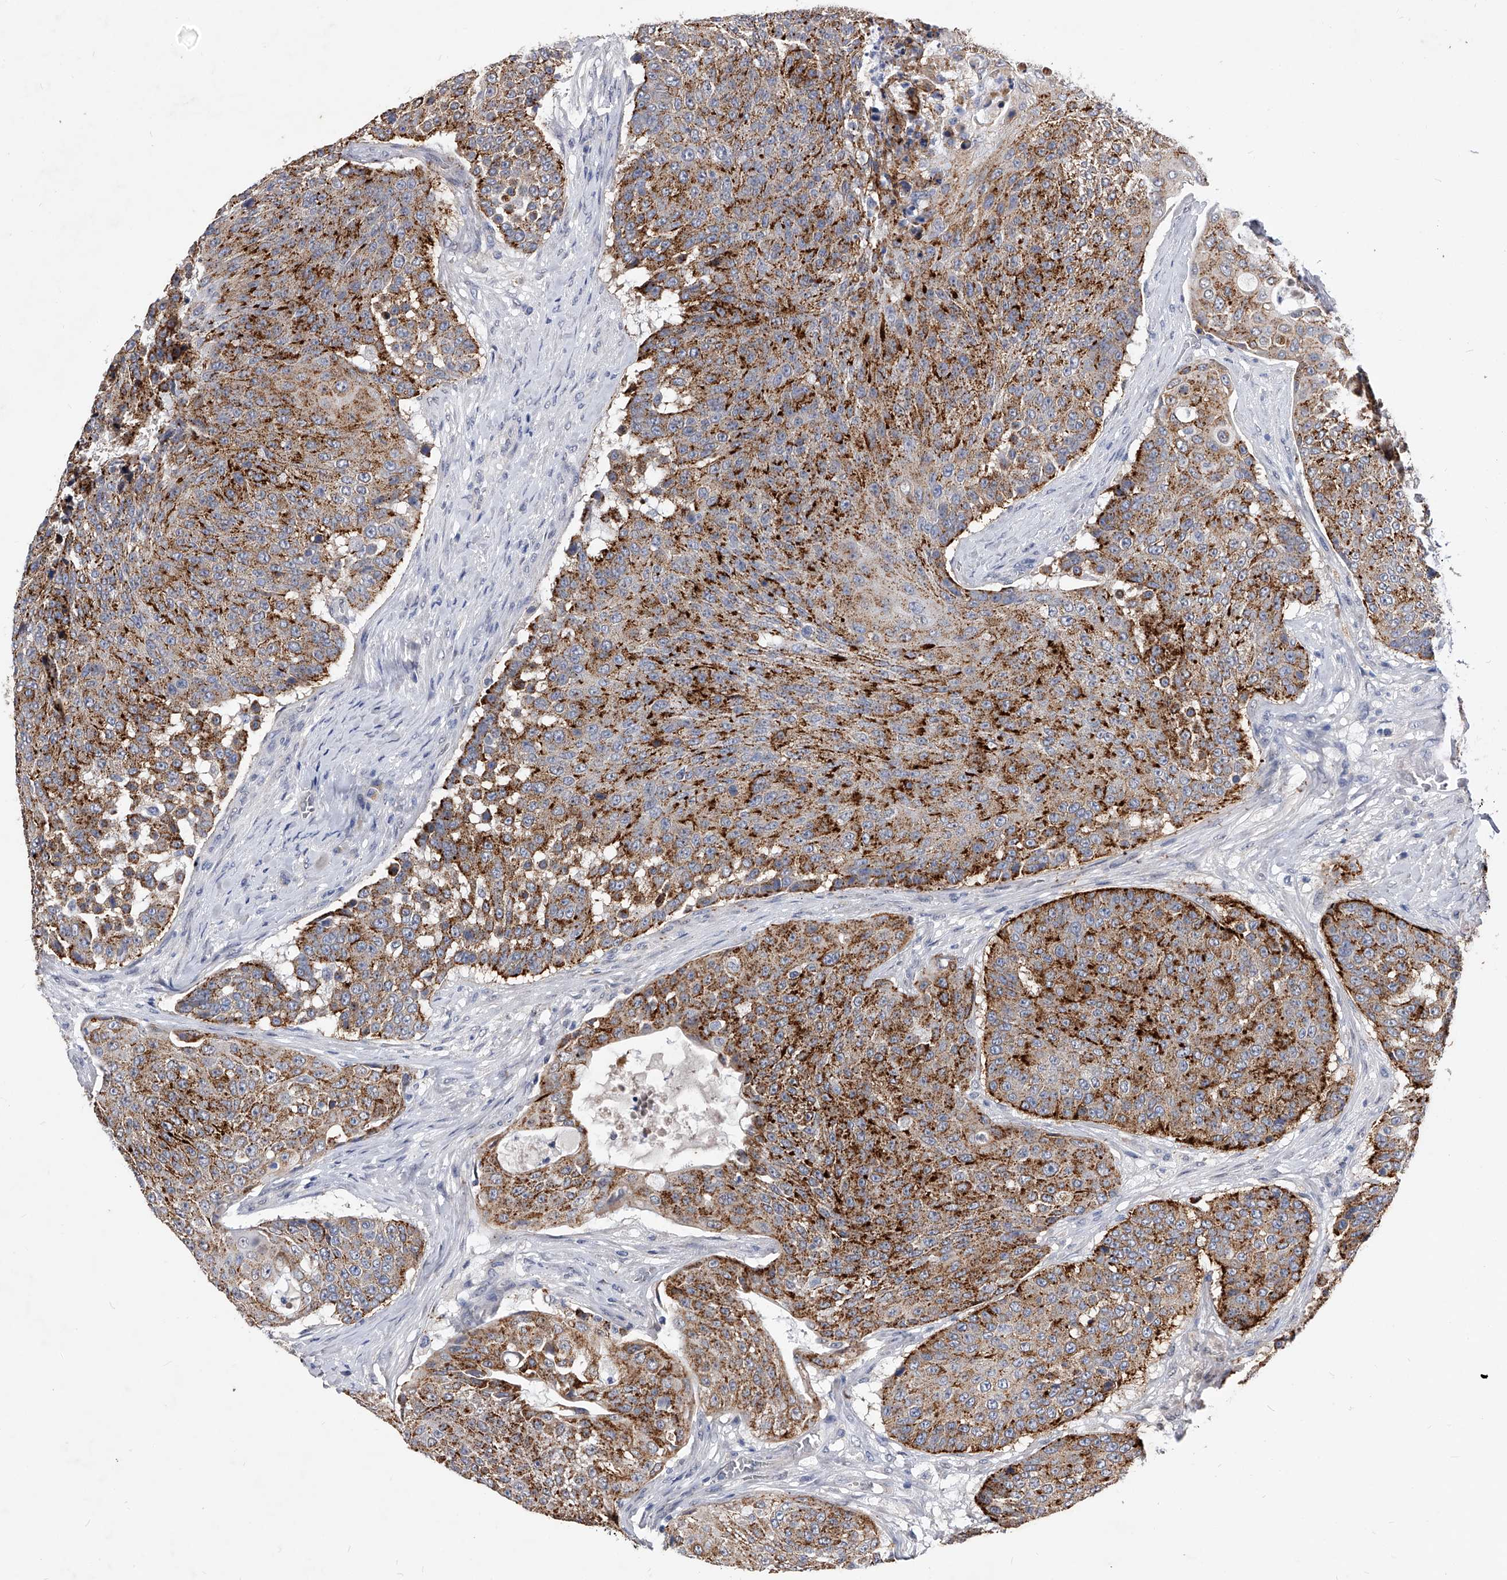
{"staining": {"intensity": "strong", "quantity": ">75%", "location": "cytoplasmic/membranous"}, "tissue": "urothelial cancer", "cell_type": "Tumor cells", "image_type": "cancer", "snomed": [{"axis": "morphology", "description": "Urothelial carcinoma, High grade"}, {"axis": "topography", "description": "Urinary bladder"}], "caption": "The micrograph shows staining of high-grade urothelial carcinoma, revealing strong cytoplasmic/membranous protein positivity (brown color) within tumor cells.", "gene": "ZNF529", "patient": {"sex": "female", "age": 63}}